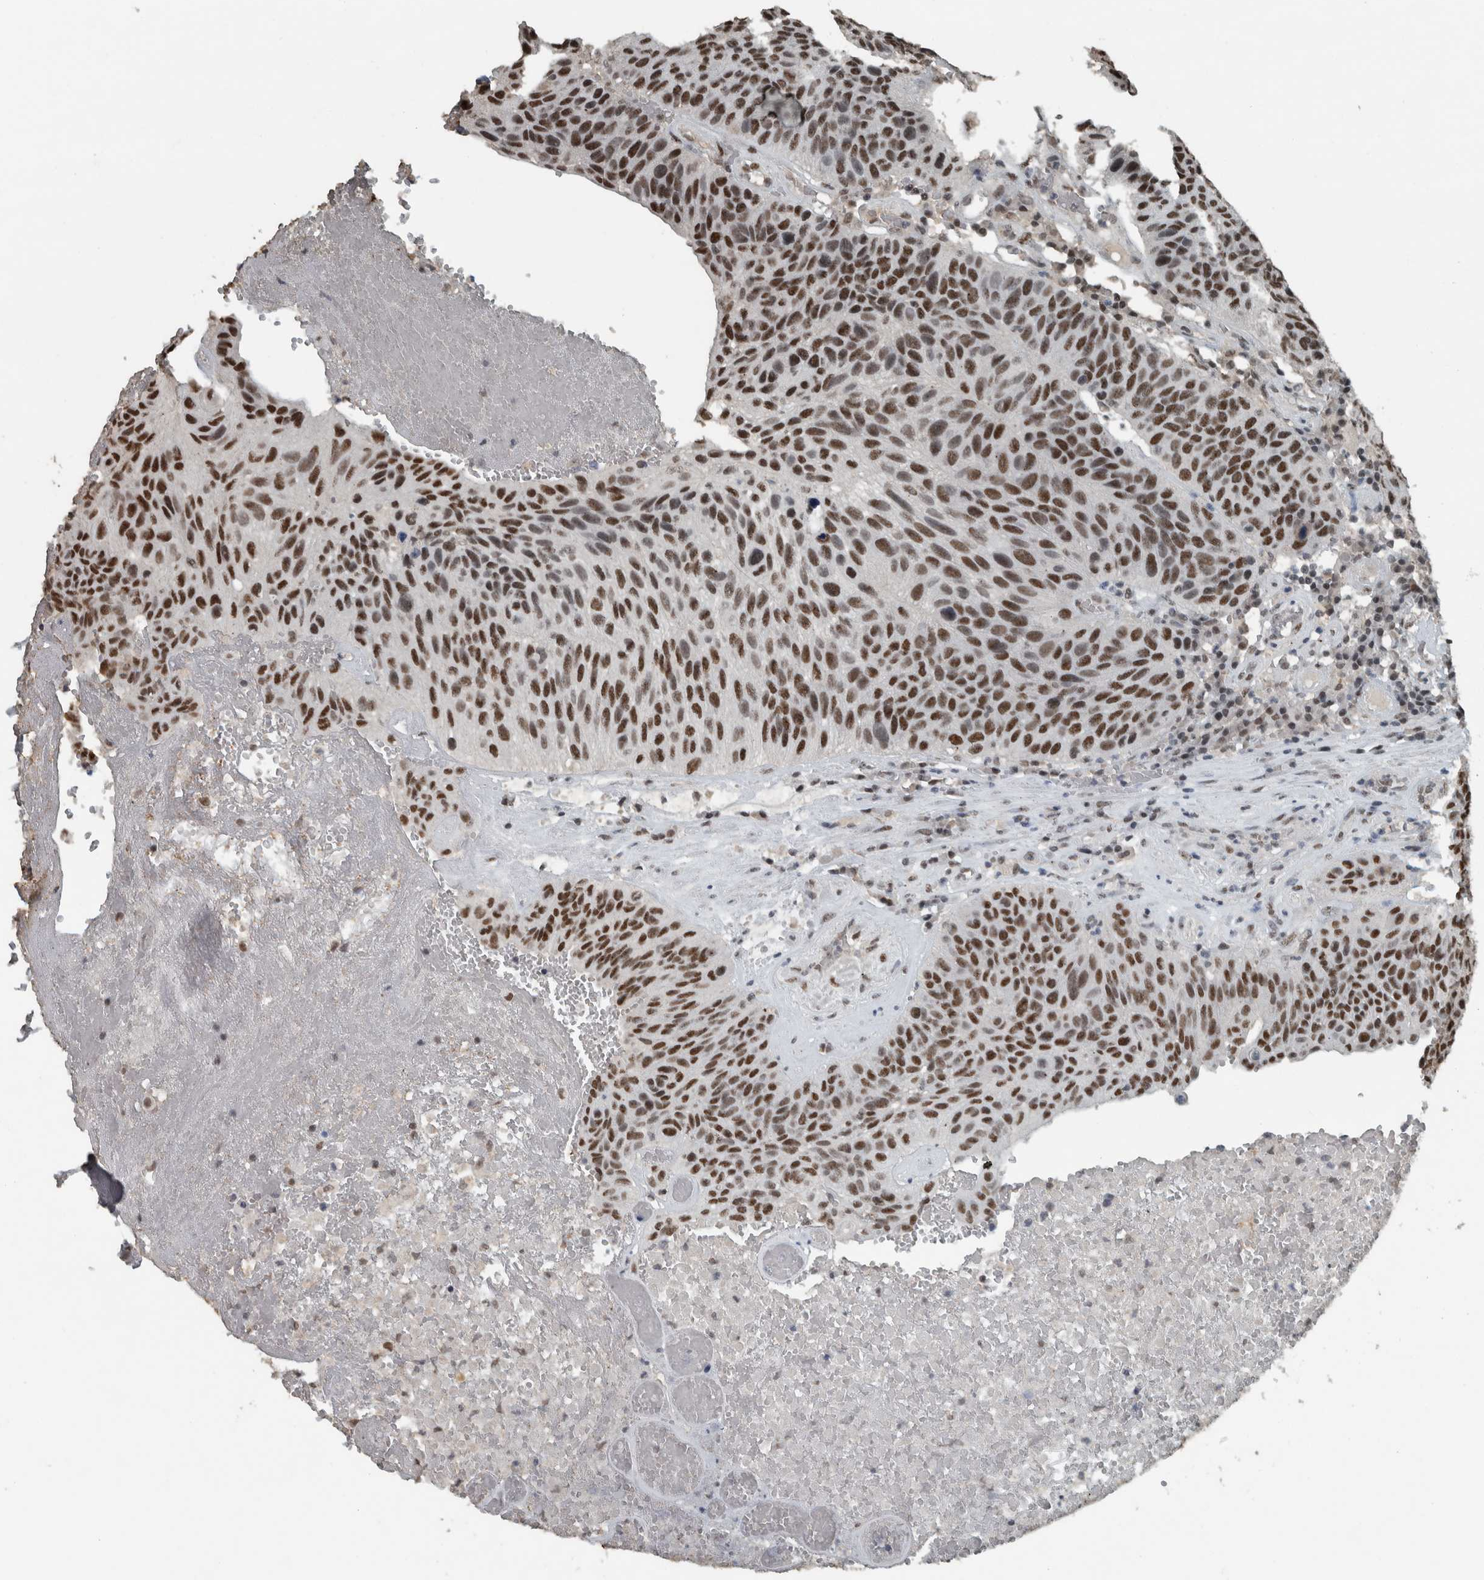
{"staining": {"intensity": "strong", "quantity": ">75%", "location": "nuclear"}, "tissue": "urothelial cancer", "cell_type": "Tumor cells", "image_type": "cancer", "snomed": [{"axis": "morphology", "description": "Urothelial carcinoma, High grade"}, {"axis": "topography", "description": "Urinary bladder"}], "caption": "Urothelial cancer stained with a protein marker shows strong staining in tumor cells.", "gene": "ZNF24", "patient": {"sex": "male", "age": 66}}